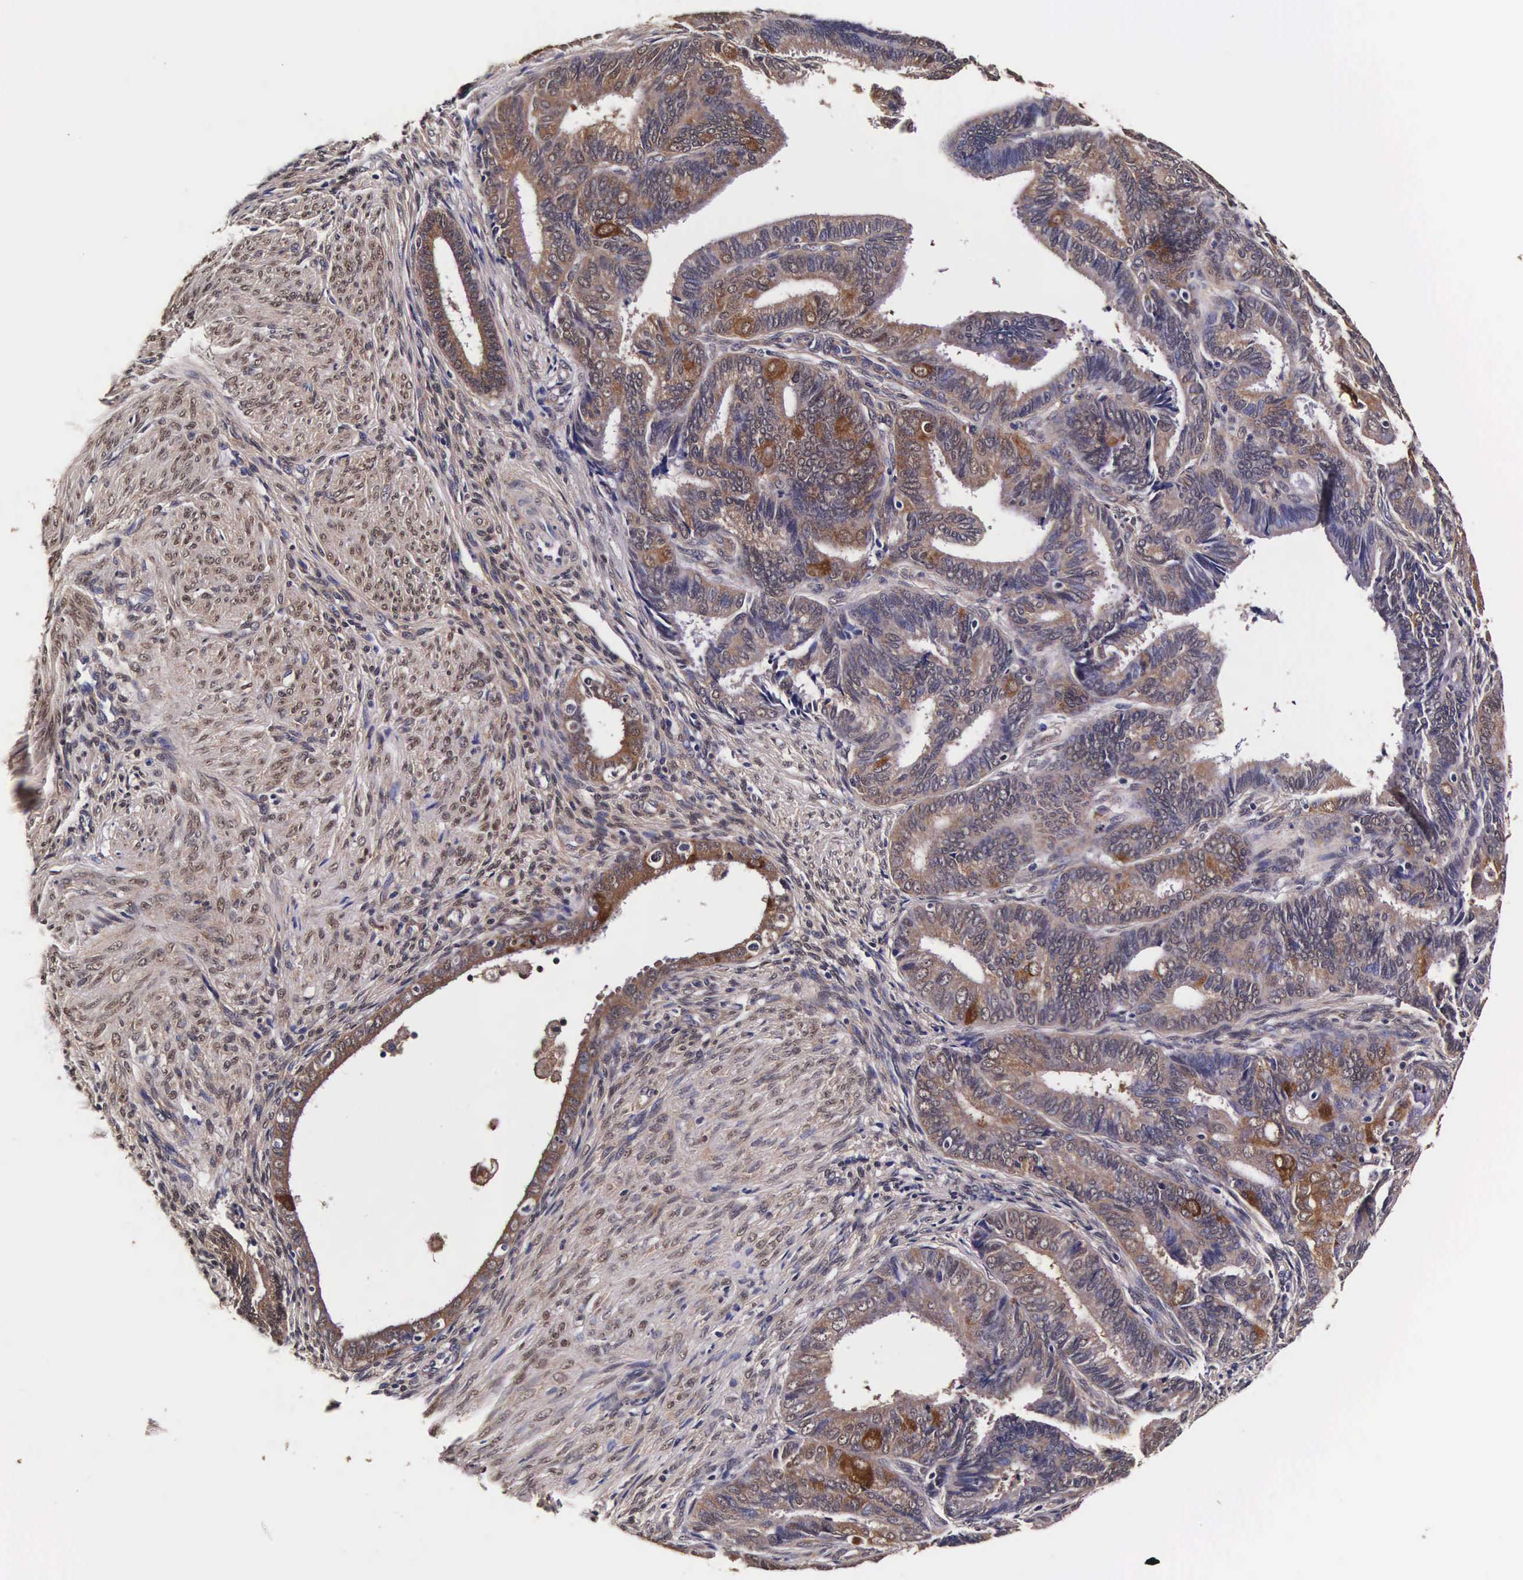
{"staining": {"intensity": "moderate", "quantity": ">75%", "location": "cytoplasmic/membranous,nuclear"}, "tissue": "endometrial cancer", "cell_type": "Tumor cells", "image_type": "cancer", "snomed": [{"axis": "morphology", "description": "Adenocarcinoma, NOS"}, {"axis": "topography", "description": "Endometrium"}], "caption": "This histopathology image reveals immunohistochemistry staining of endometrial cancer (adenocarcinoma), with medium moderate cytoplasmic/membranous and nuclear staining in about >75% of tumor cells.", "gene": "TECPR2", "patient": {"sex": "female", "age": 63}}